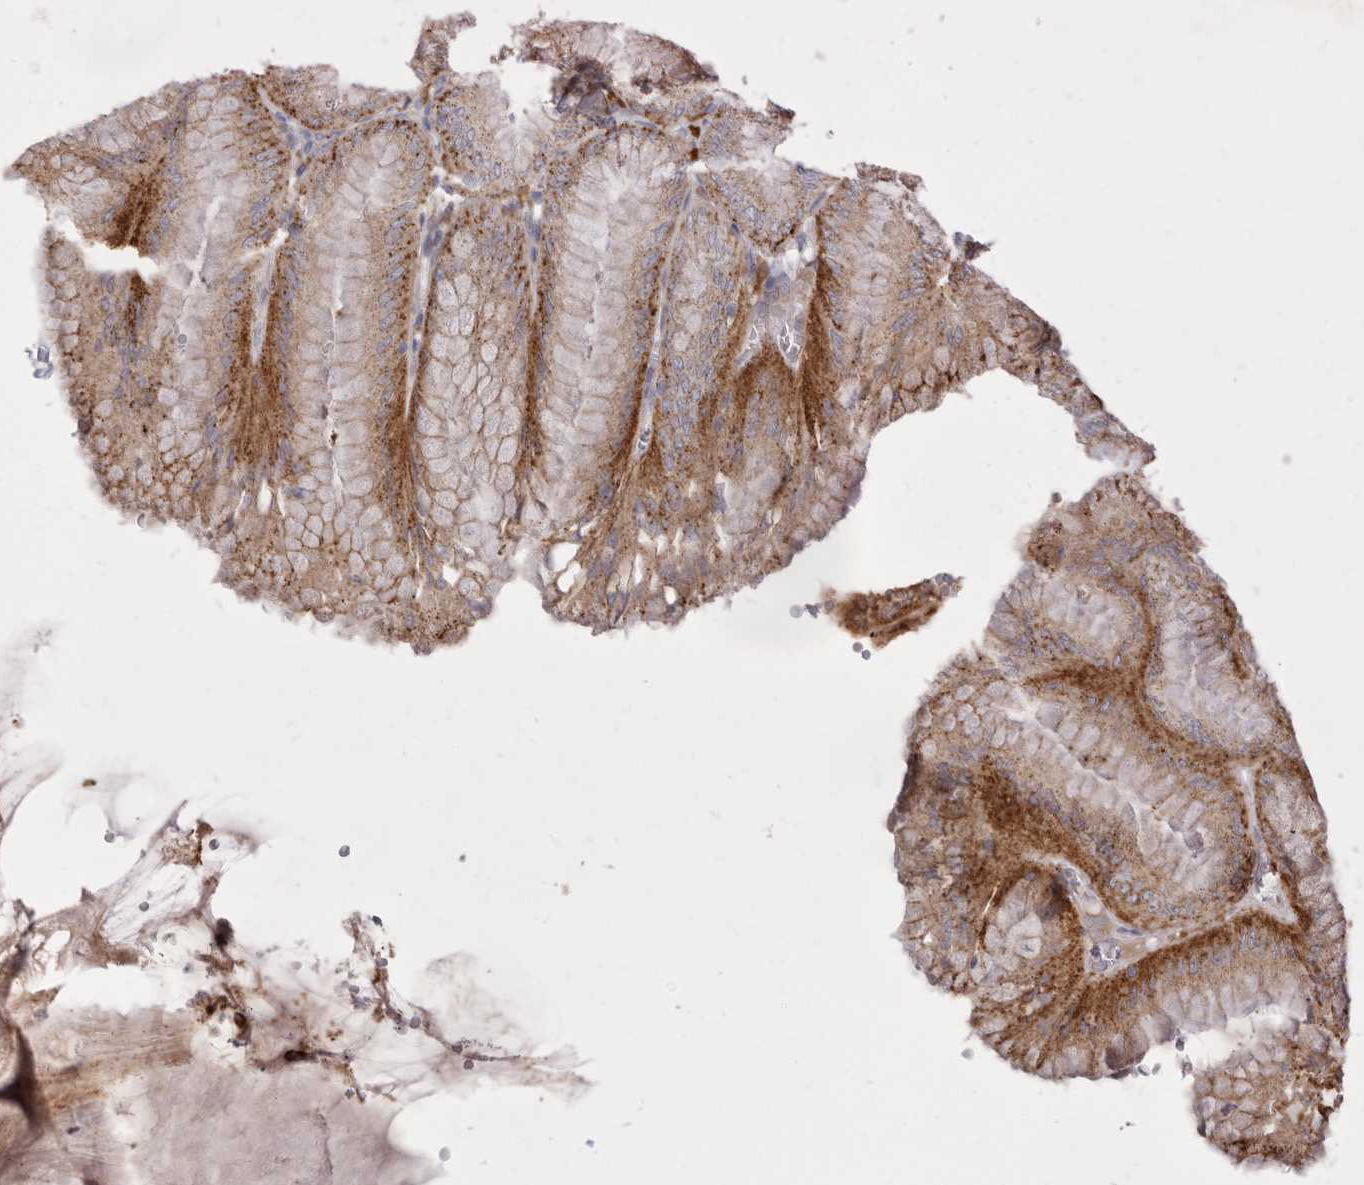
{"staining": {"intensity": "strong", "quantity": ">75%", "location": "cytoplasmic/membranous"}, "tissue": "stomach", "cell_type": "Glandular cells", "image_type": "normal", "snomed": [{"axis": "morphology", "description": "Normal tissue, NOS"}, {"axis": "topography", "description": "Stomach, lower"}], "caption": "A high amount of strong cytoplasmic/membranous staining is appreciated in about >75% of glandular cells in unremarkable stomach.", "gene": "USH1C", "patient": {"sex": "male", "age": 71}}